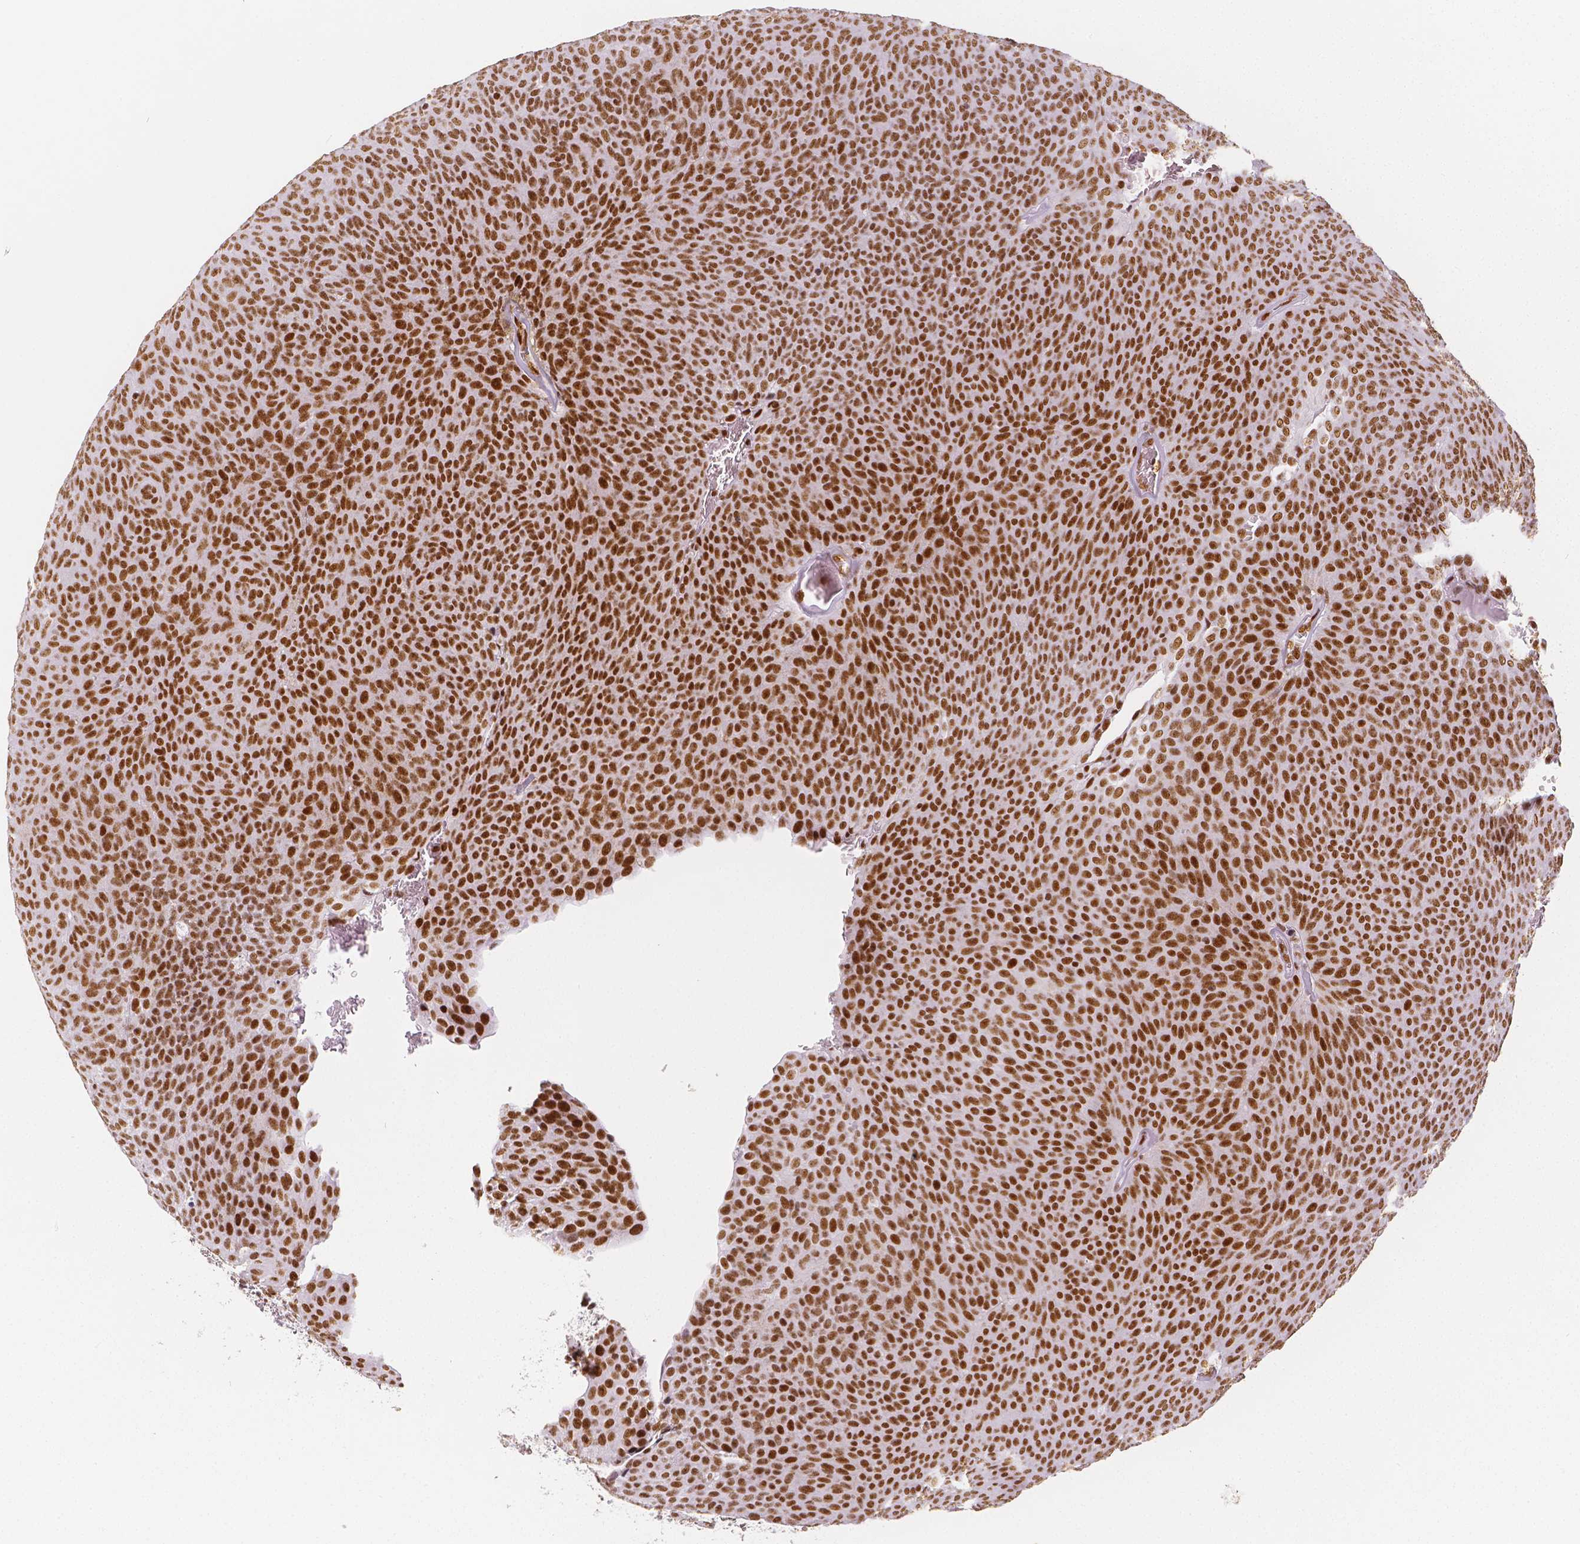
{"staining": {"intensity": "strong", "quantity": ">75%", "location": "nuclear"}, "tissue": "urothelial cancer", "cell_type": "Tumor cells", "image_type": "cancer", "snomed": [{"axis": "morphology", "description": "Urothelial carcinoma, Low grade"}, {"axis": "topography", "description": "Urinary bladder"}], "caption": "Immunohistochemical staining of urothelial carcinoma (low-grade) shows high levels of strong nuclear protein positivity in approximately >75% of tumor cells.", "gene": "HDAC1", "patient": {"sex": "male", "age": 77}}